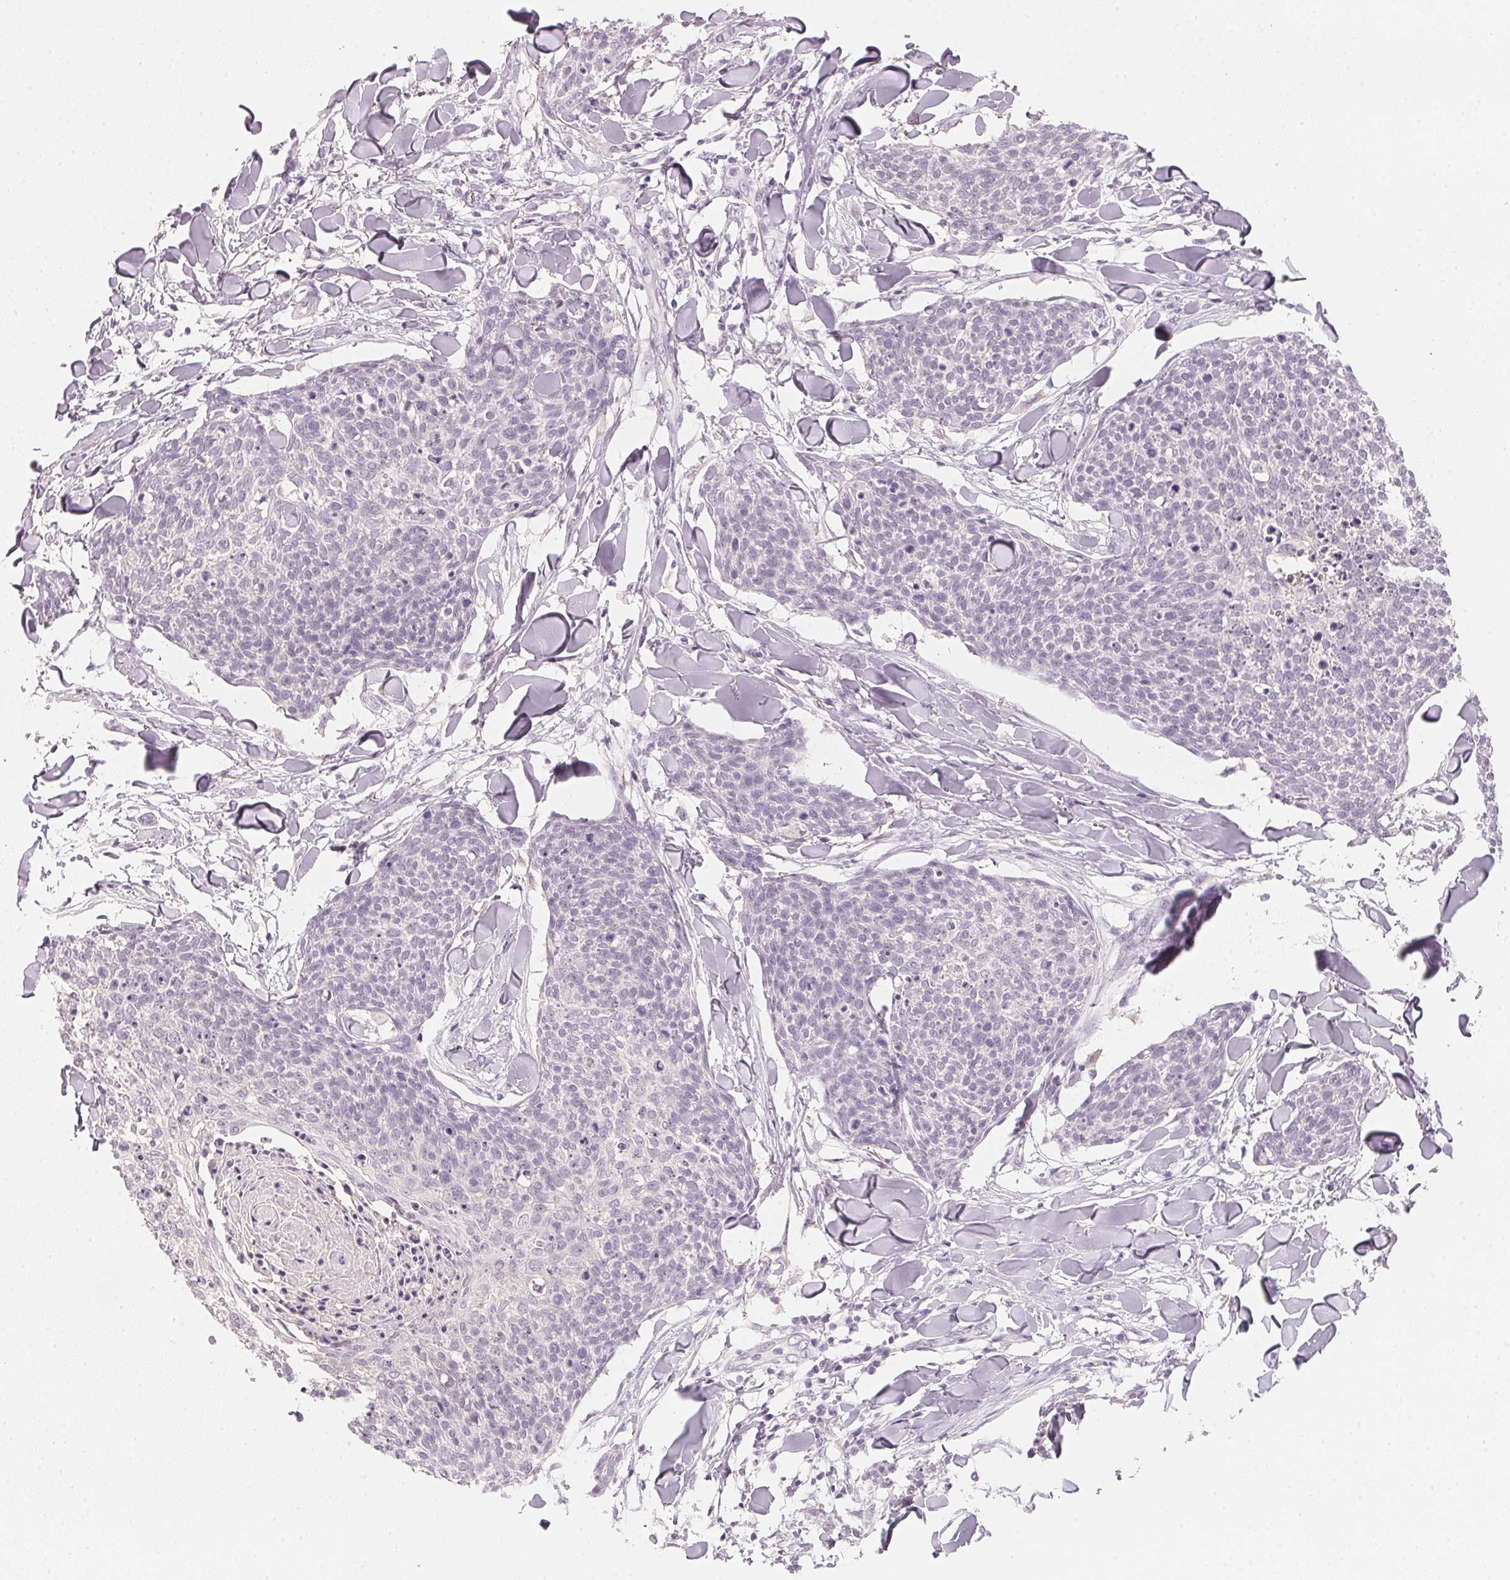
{"staining": {"intensity": "negative", "quantity": "none", "location": "none"}, "tissue": "skin cancer", "cell_type": "Tumor cells", "image_type": "cancer", "snomed": [{"axis": "morphology", "description": "Squamous cell carcinoma, NOS"}, {"axis": "topography", "description": "Skin"}, {"axis": "topography", "description": "Vulva"}], "caption": "IHC micrograph of neoplastic tissue: skin cancer (squamous cell carcinoma) stained with DAB (3,3'-diaminobenzidine) shows no significant protein staining in tumor cells.", "gene": "CFAP276", "patient": {"sex": "female", "age": 75}}